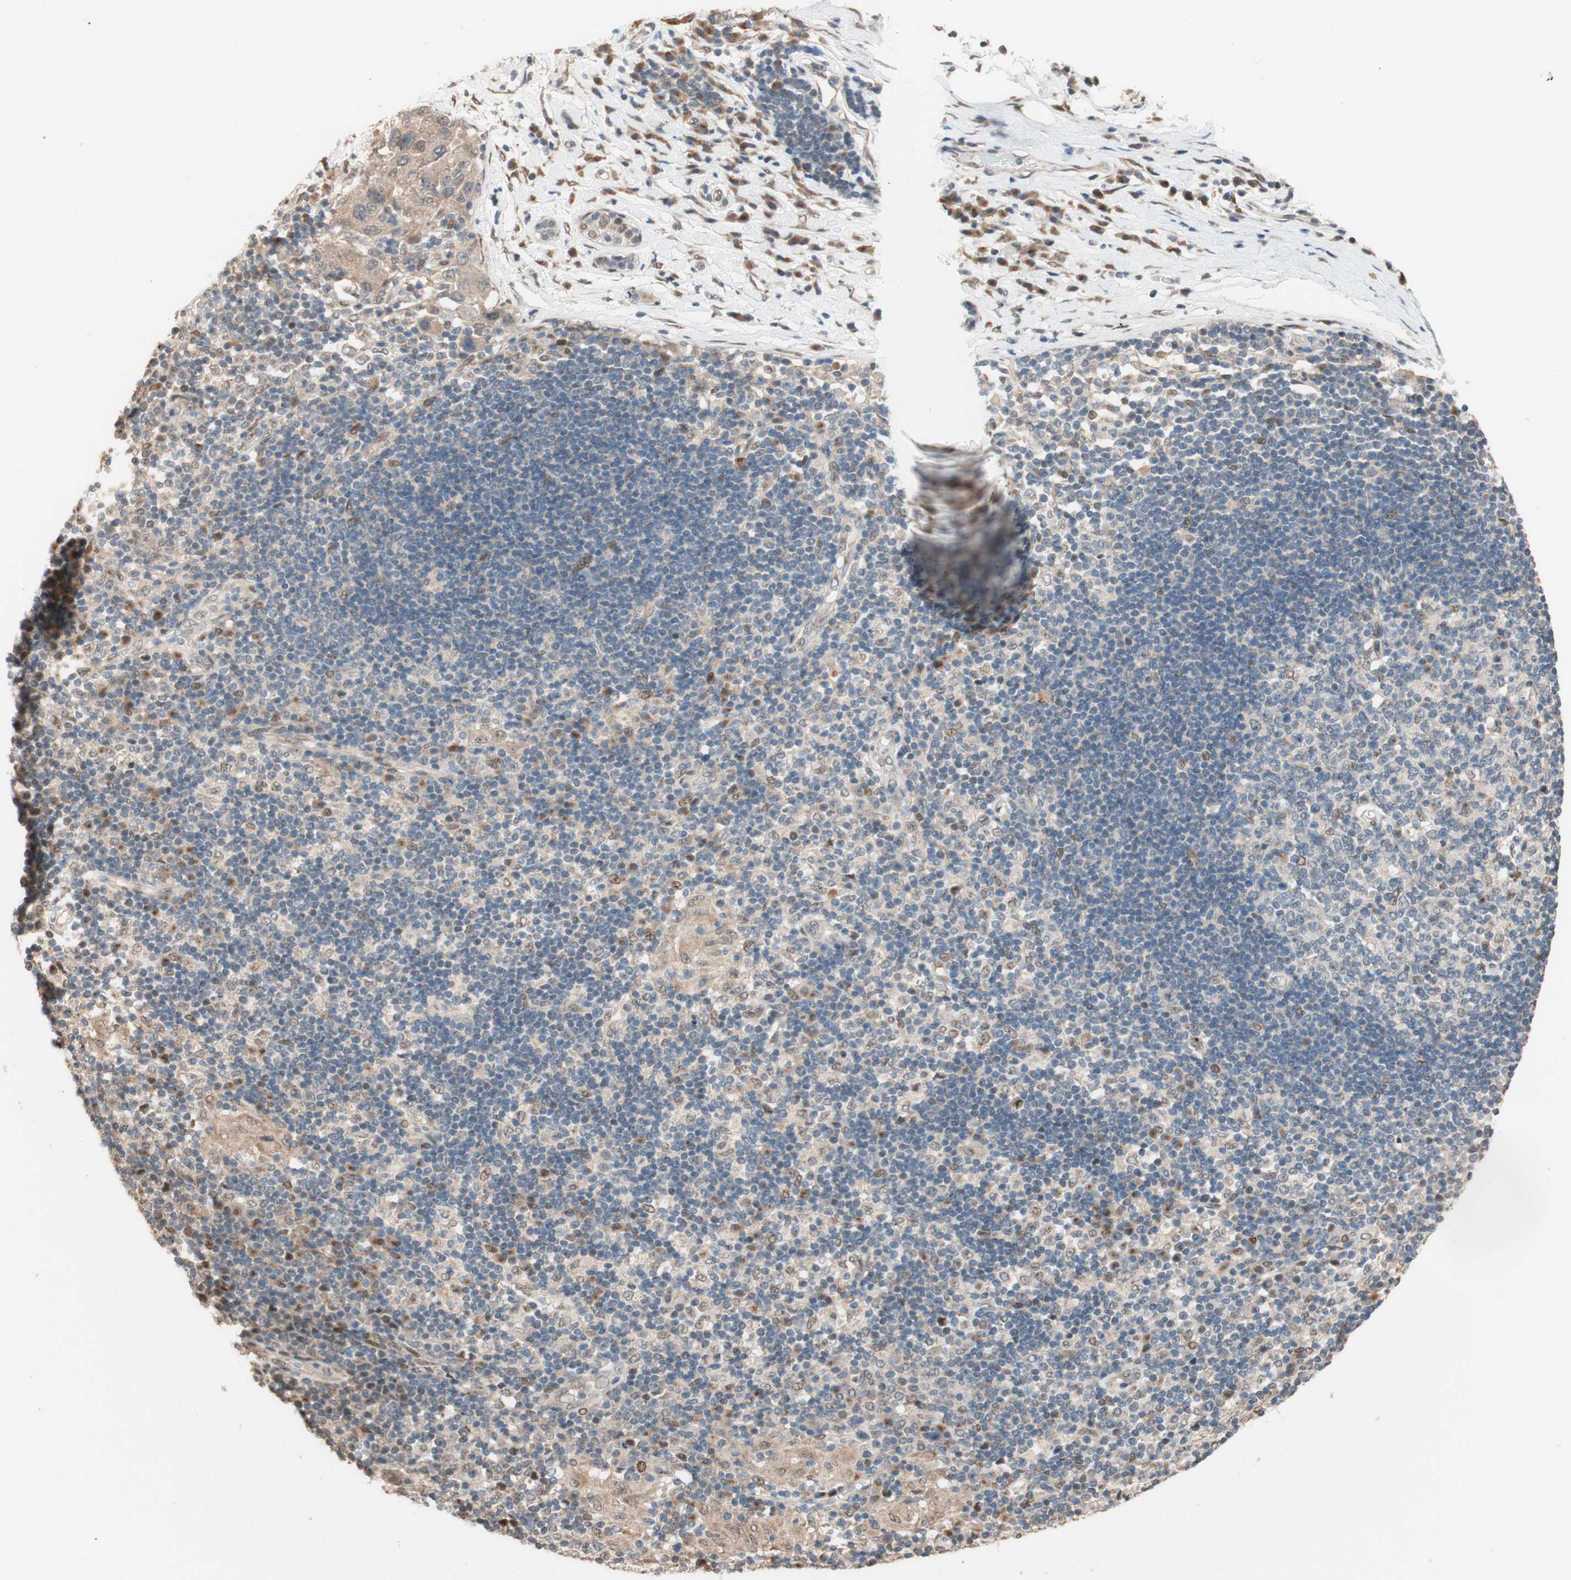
{"staining": {"intensity": "weak", "quantity": ">75%", "location": "cytoplasmic/membranous"}, "tissue": "adipose tissue", "cell_type": "Adipocytes", "image_type": "normal", "snomed": [{"axis": "morphology", "description": "Normal tissue, NOS"}, {"axis": "morphology", "description": "Adenocarcinoma, NOS"}, {"axis": "topography", "description": "Esophagus"}], "caption": "Immunohistochemistry (IHC) image of normal adipose tissue stained for a protein (brown), which demonstrates low levels of weak cytoplasmic/membranous positivity in approximately >75% of adipocytes.", "gene": "CCNC", "patient": {"sex": "male", "age": 62}}